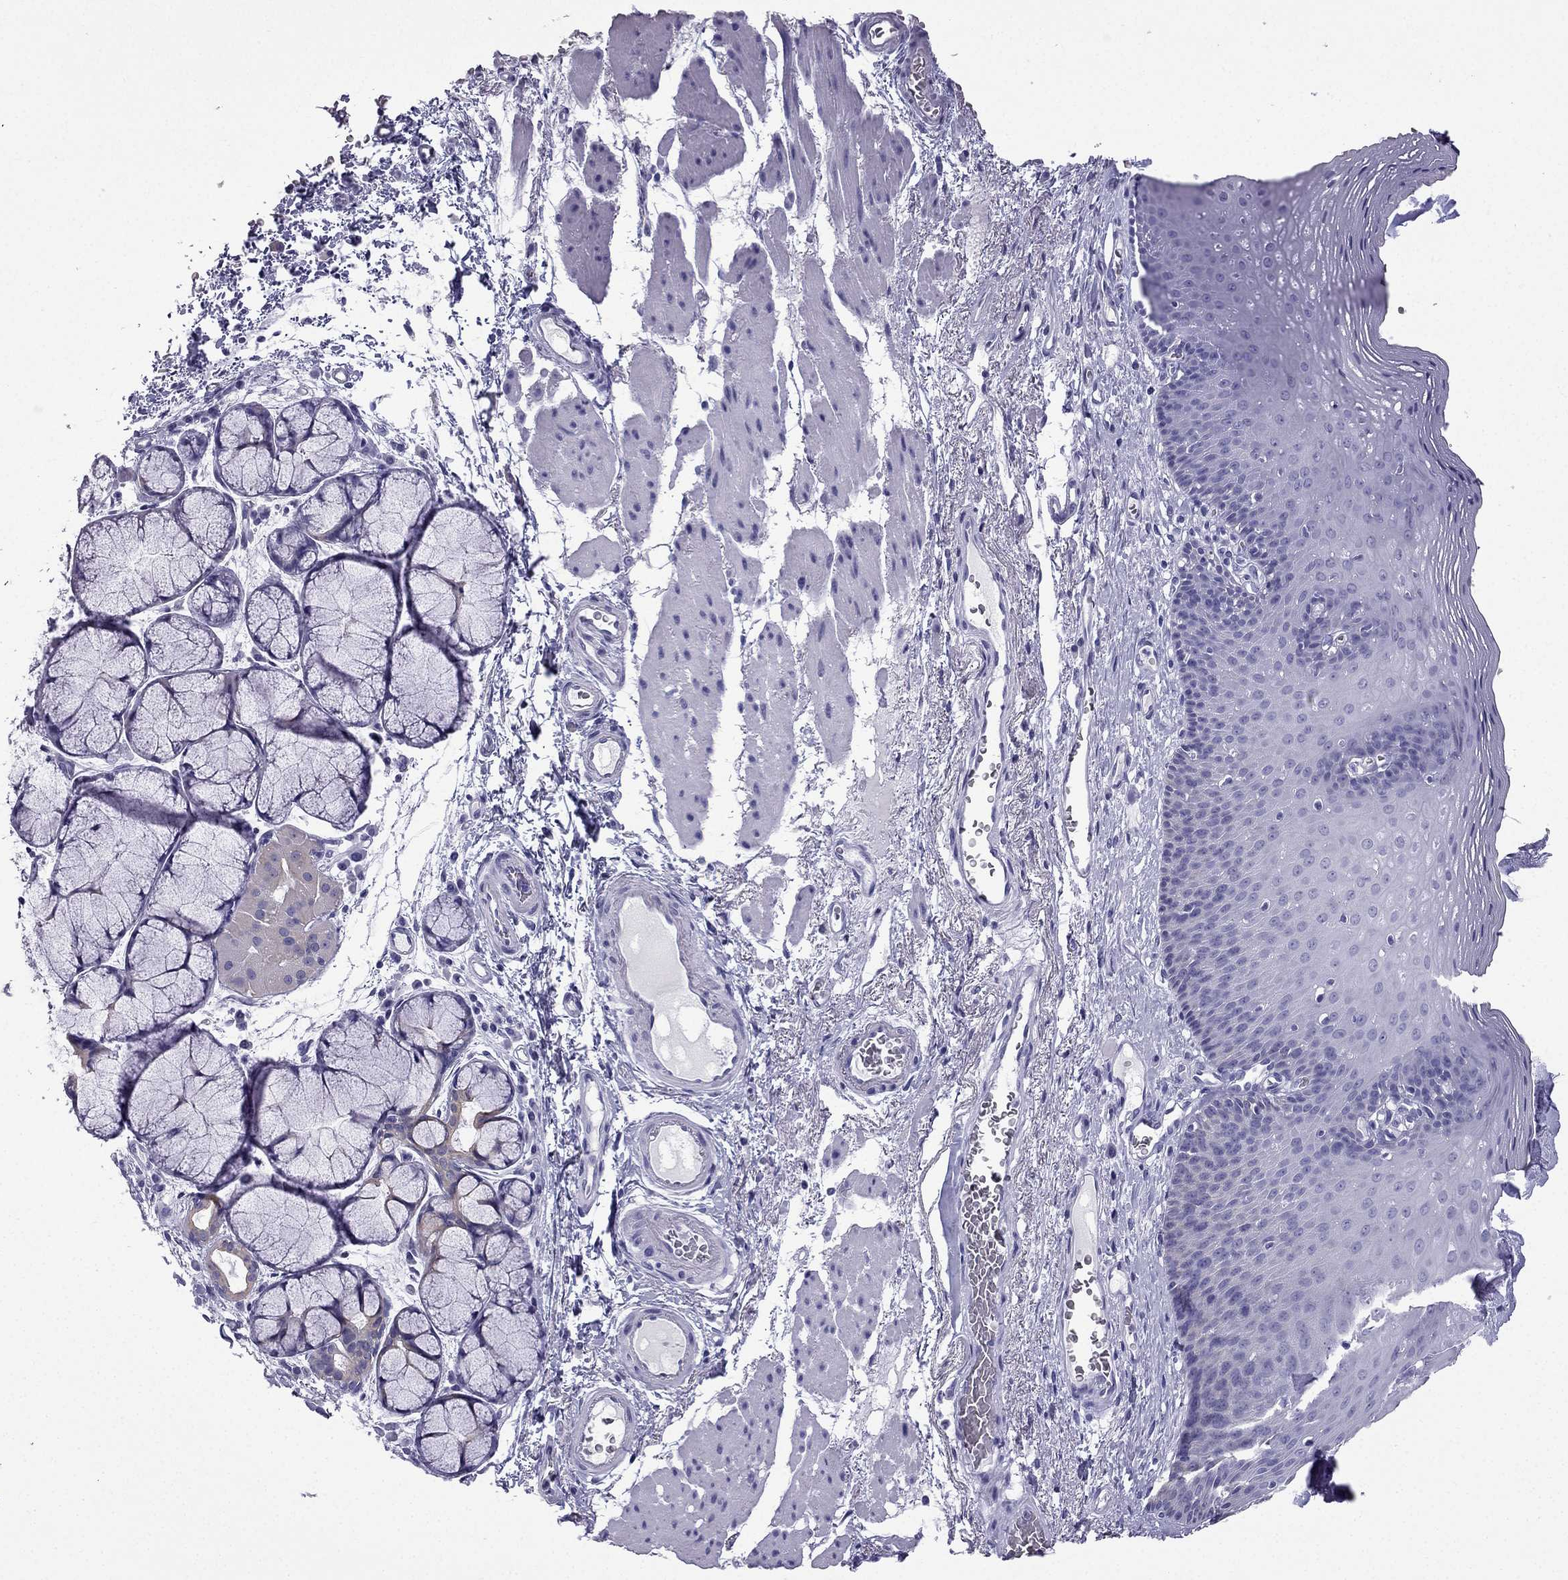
{"staining": {"intensity": "negative", "quantity": "none", "location": "none"}, "tissue": "esophagus", "cell_type": "Squamous epithelial cells", "image_type": "normal", "snomed": [{"axis": "morphology", "description": "Normal tissue, NOS"}, {"axis": "topography", "description": "Esophagus"}], "caption": "Unremarkable esophagus was stained to show a protein in brown. There is no significant expression in squamous epithelial cells. Brightfield microscopy of IHC stained with DAB (3,3'-diaminobenzidine) (brown) and hematoxylin (blue), captured at high magnification.", "gene": "GJA8", "patient": {"sex": "male", "age": 76}}